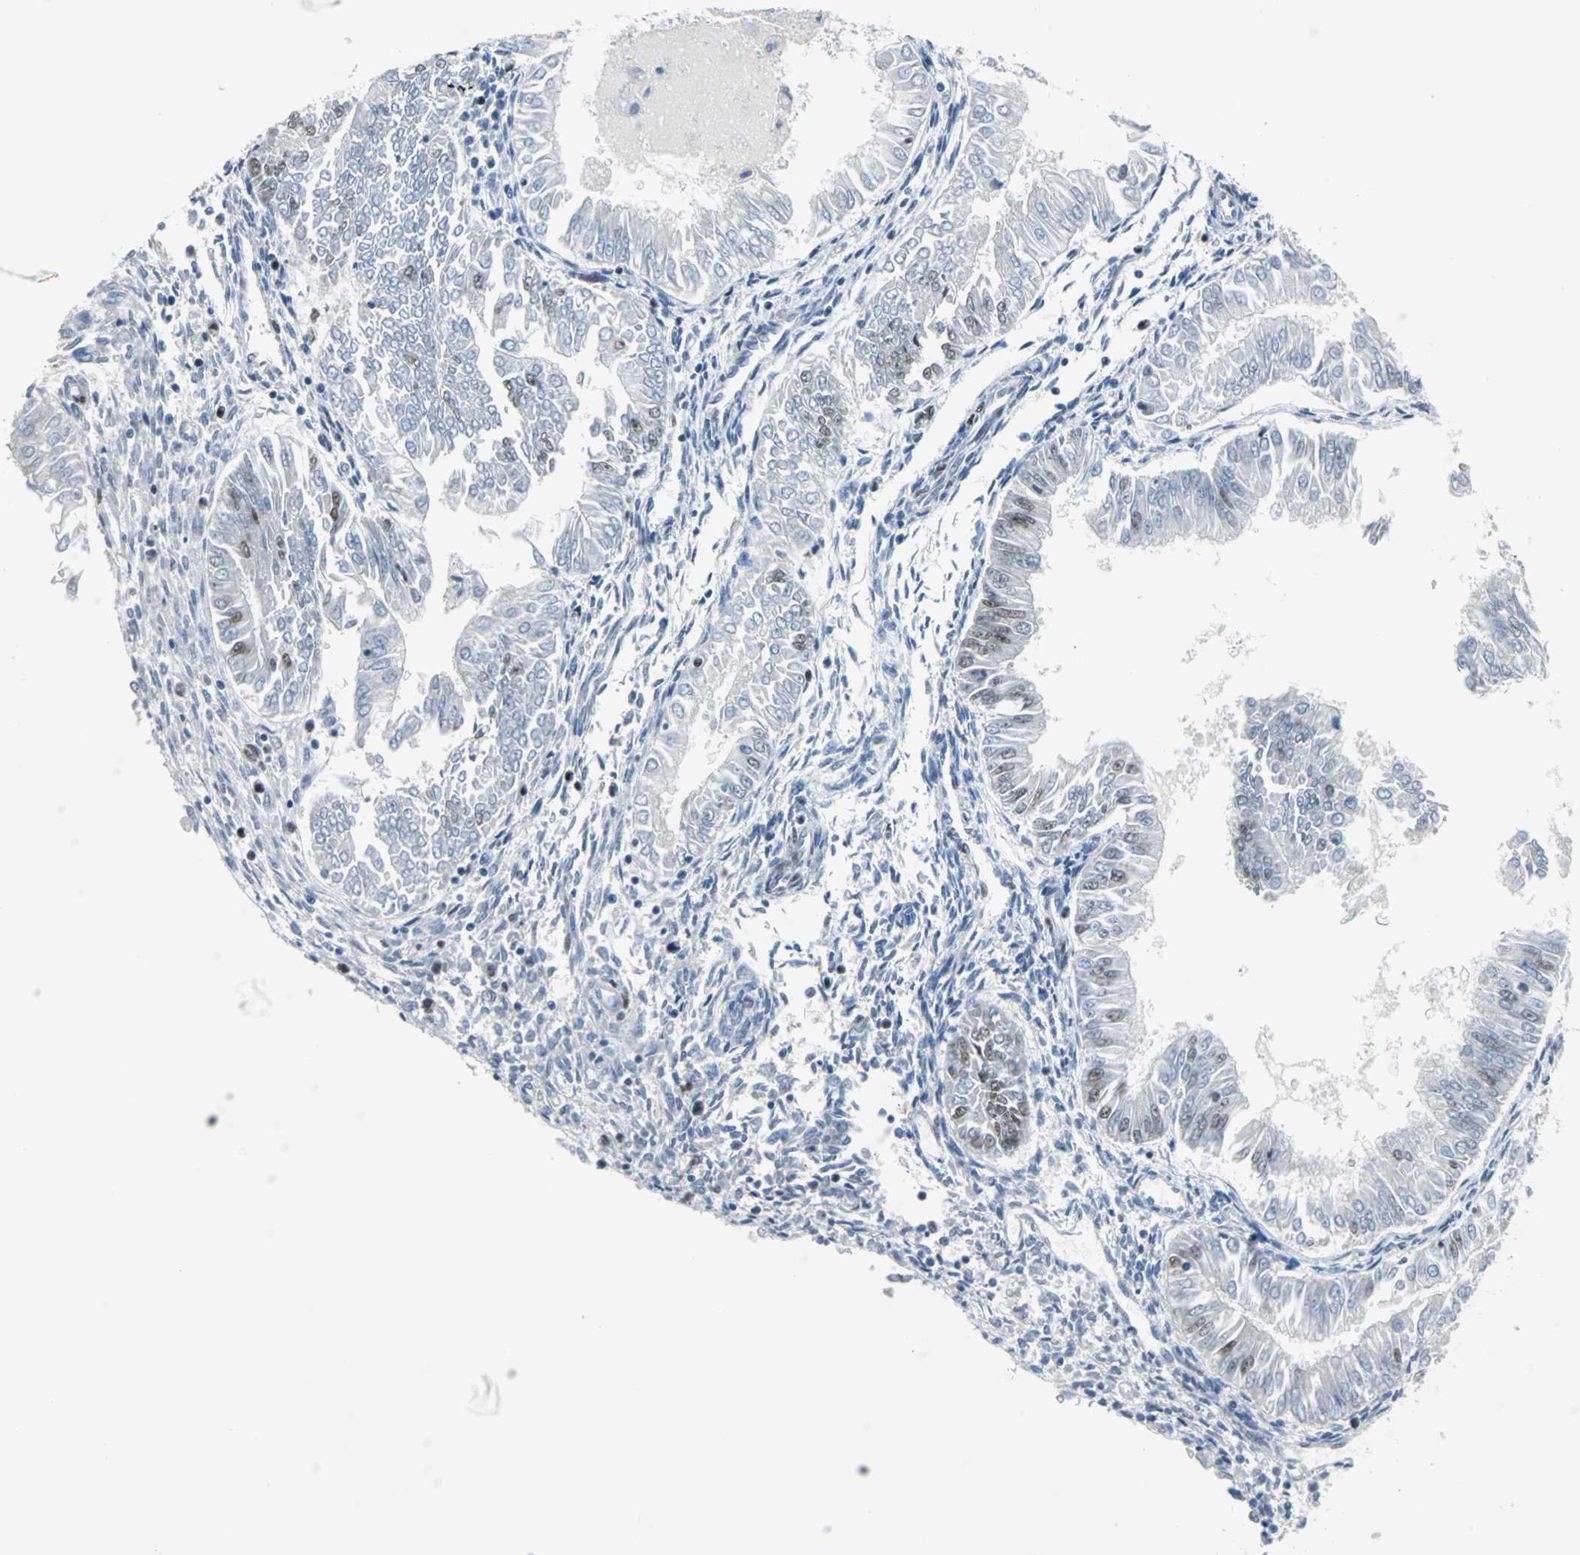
{"staining": {"intensity": "moderate", "quantity": "<25%", "location": "nuclear"}, "tissue": "endometrial cancer", "cell_type": "Tumor cells", "image_type": "cancer", "snomed": [{"axis": "morphology", "description": "Adenocarcinoma, NOS"}, {"axis": "topography", "description": "Endometrium"}], "caption": "This is a photomicrograph of immunohistochemistry (IHC) staining of adenocarcinoma (endometrial), which shows moderate expression in the nuclear of tumor cells.", "gene": "MCM3", "patient": {"sex": "female", "age": 53}}